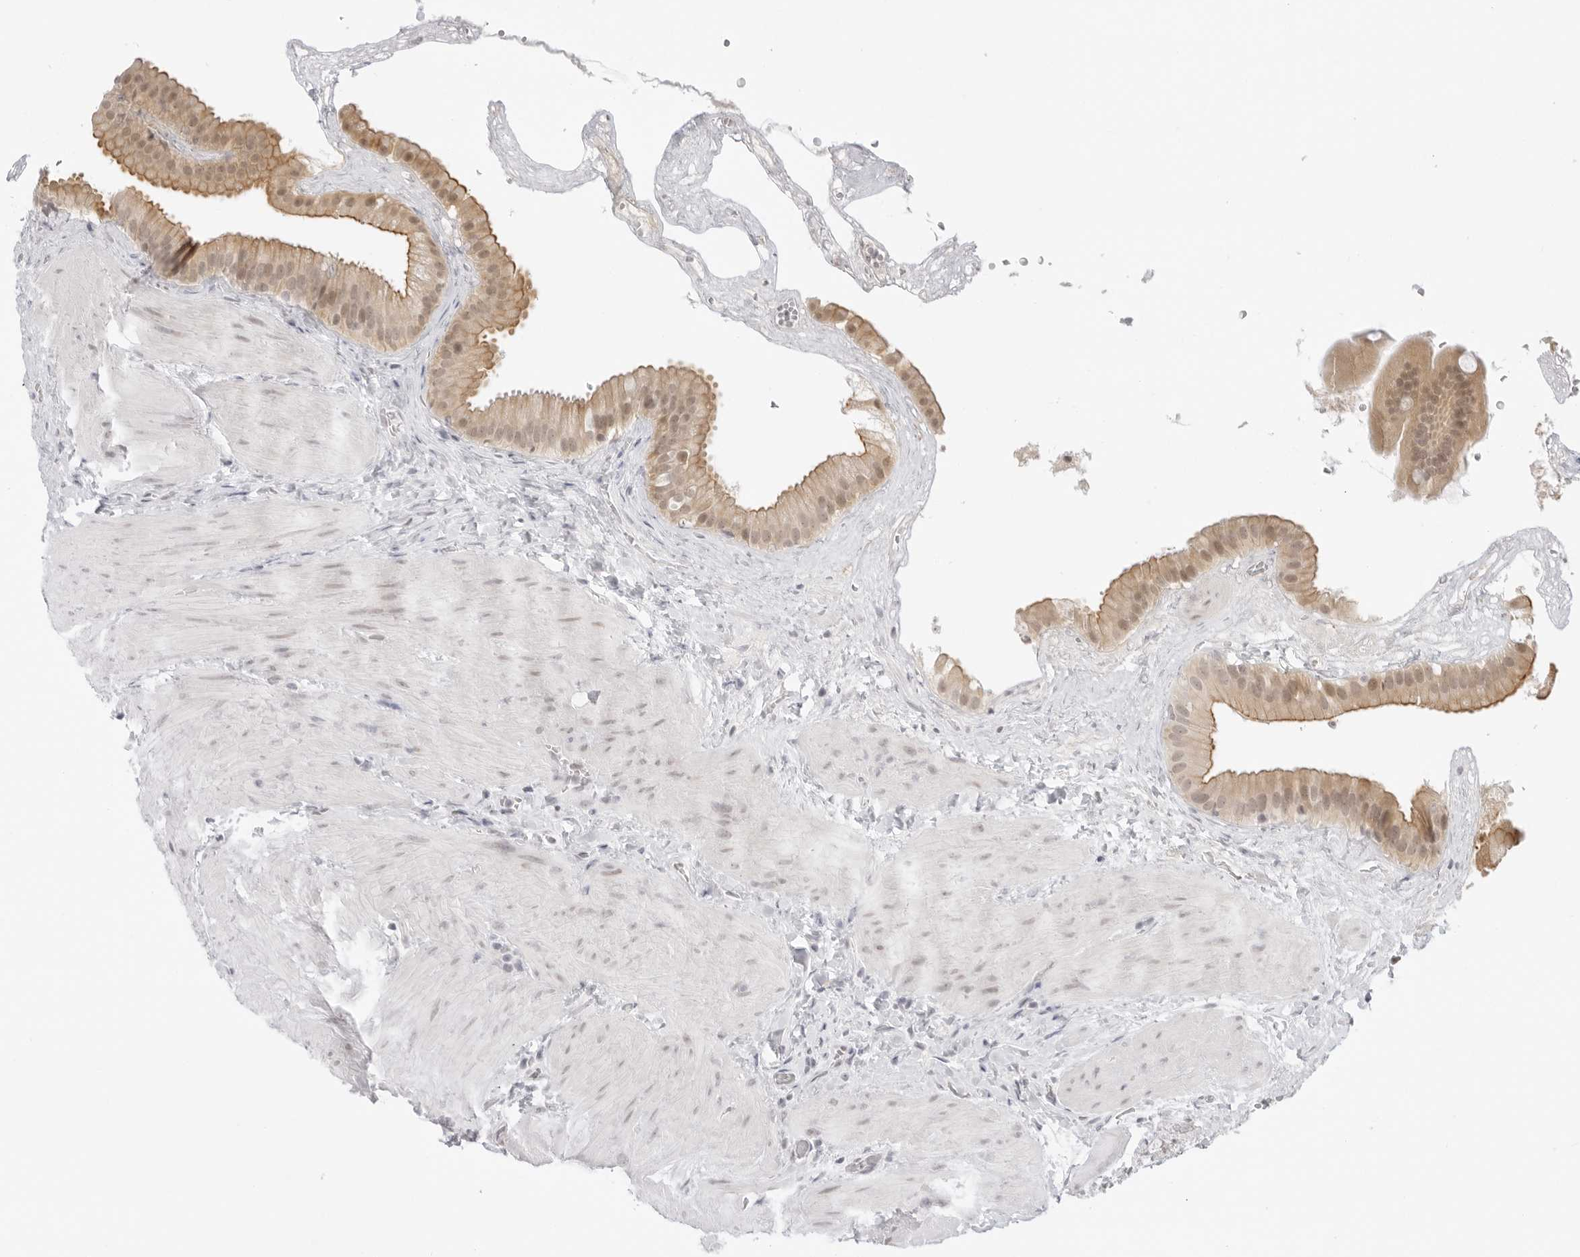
{"staining": {"intensity": "moderate", "quantity": ">75%", "location": "cytoplasmic/membranous,nuclear"}, "tissue": "gallbladder", "cell_type": "Glandular cells", "image_type": "normal", "snomed": [{"axis": "morphology", "description": "Normal tissue, NOS"}, {"axis": "topography", "description": "Gallbladder"}], "caption": "This image reveals immunohistochemistry (IHC) staining of benign gallbladder, with medium moderate cytoplasmic/membranous,nuclear staining in about >75% of glandular cells.", "gene": "MED18", "patient": {"sex": "male", "age": 55}}